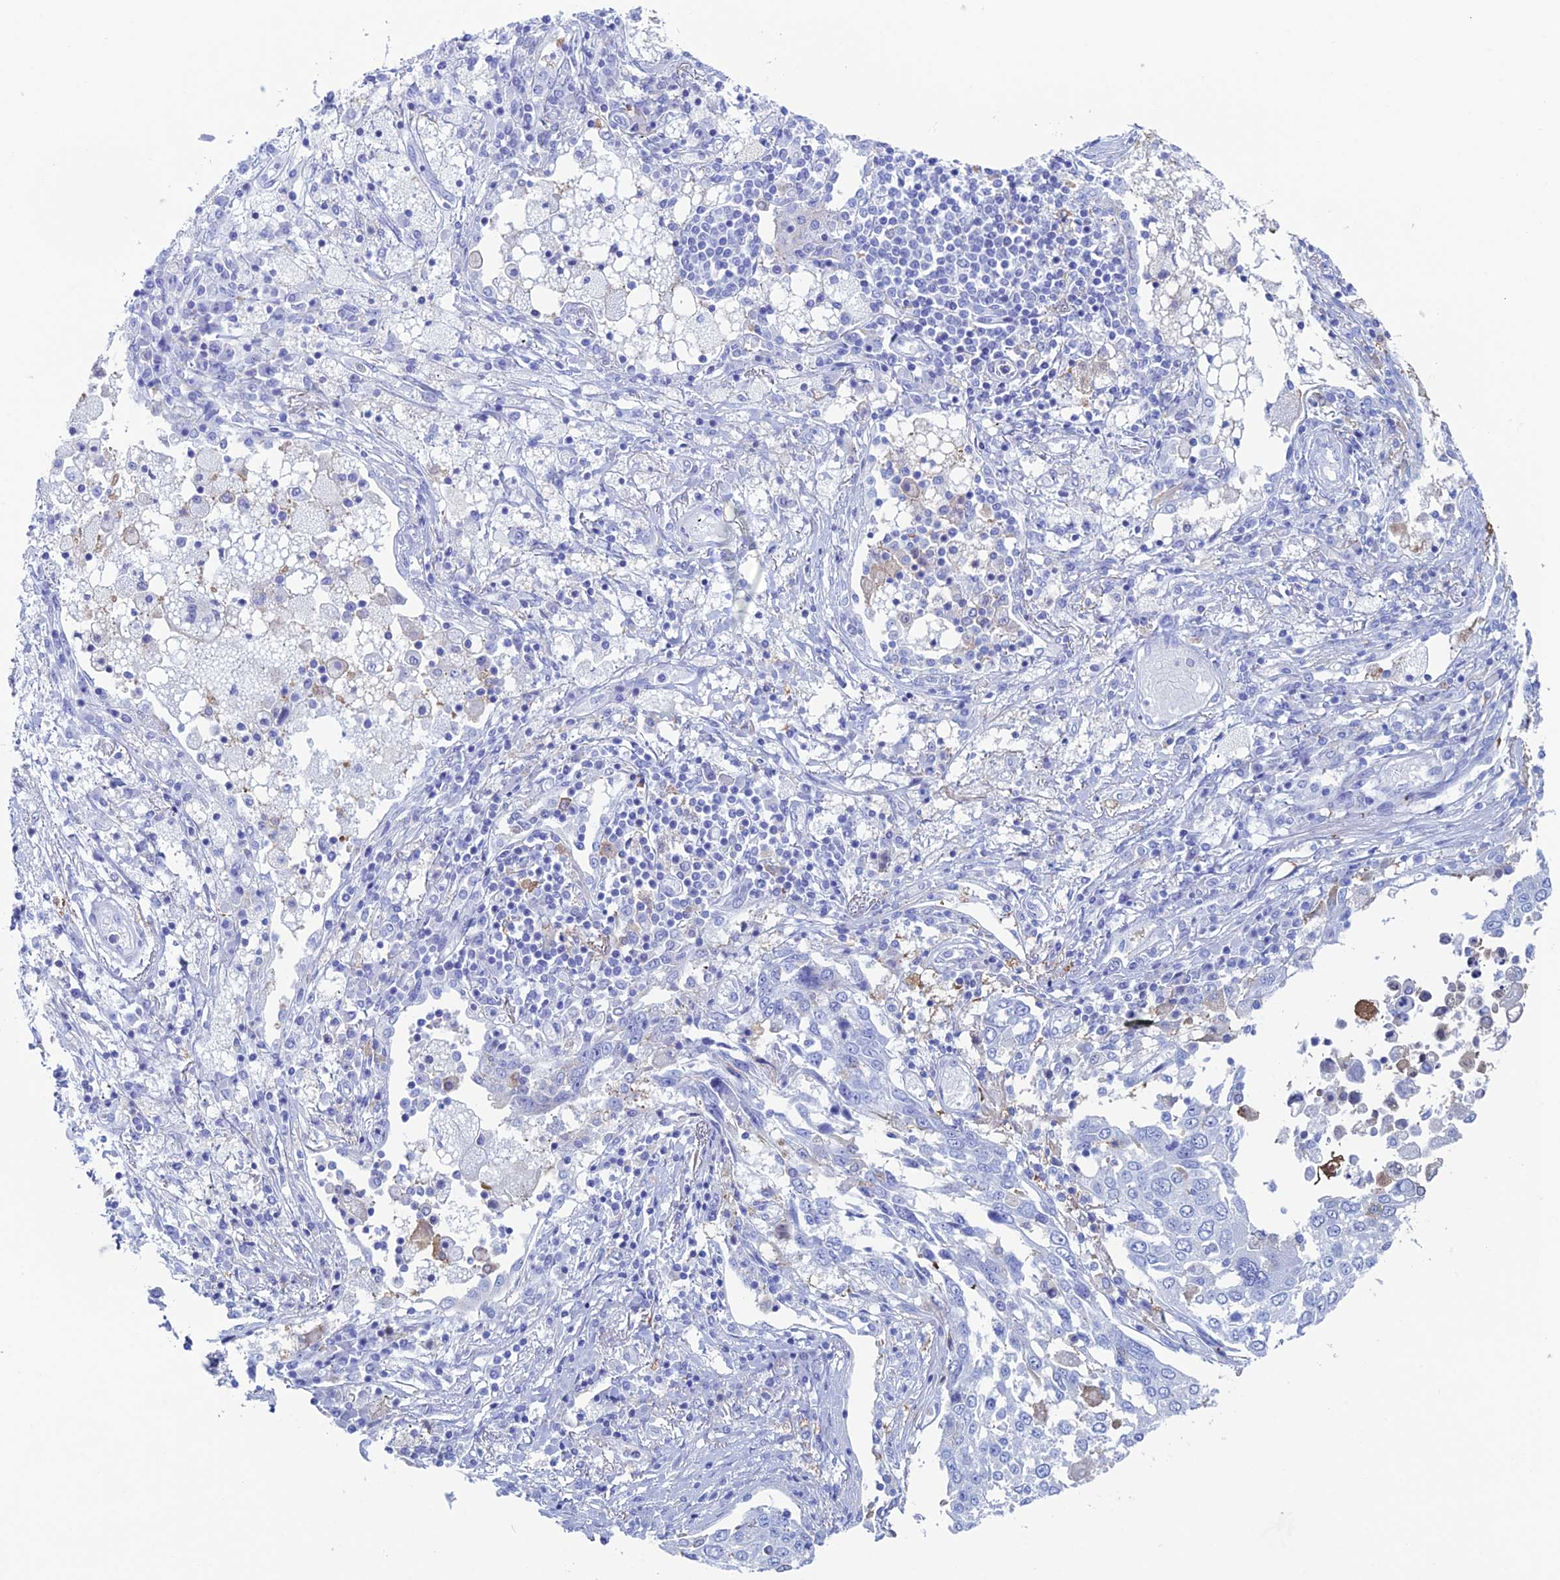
{"staining": {"intensity": "moderate", "quantity": "<25%", "location": "cytoplasmic/membranous,nuclear"}, "tissue": "lung cancer", "cell_type": "Tumor cells", "image_type": "cancer", "snomed": [{"axis": "morphology", "description": "Squamous cell carcinoma, NOS"}, {"axis": "topography", "description": "Lung"}], "caption": "A high-resolution image shows immunohistochemistry staining of squamous cell carcinoma (lung), which exhibits moderate cytoplasmic/membranous and nuclear expression in about <25% of tumor cells. Nuclei are stained in blue.", "gene": "KCNK17", "patient": {"sex": "male", "age": 65}}